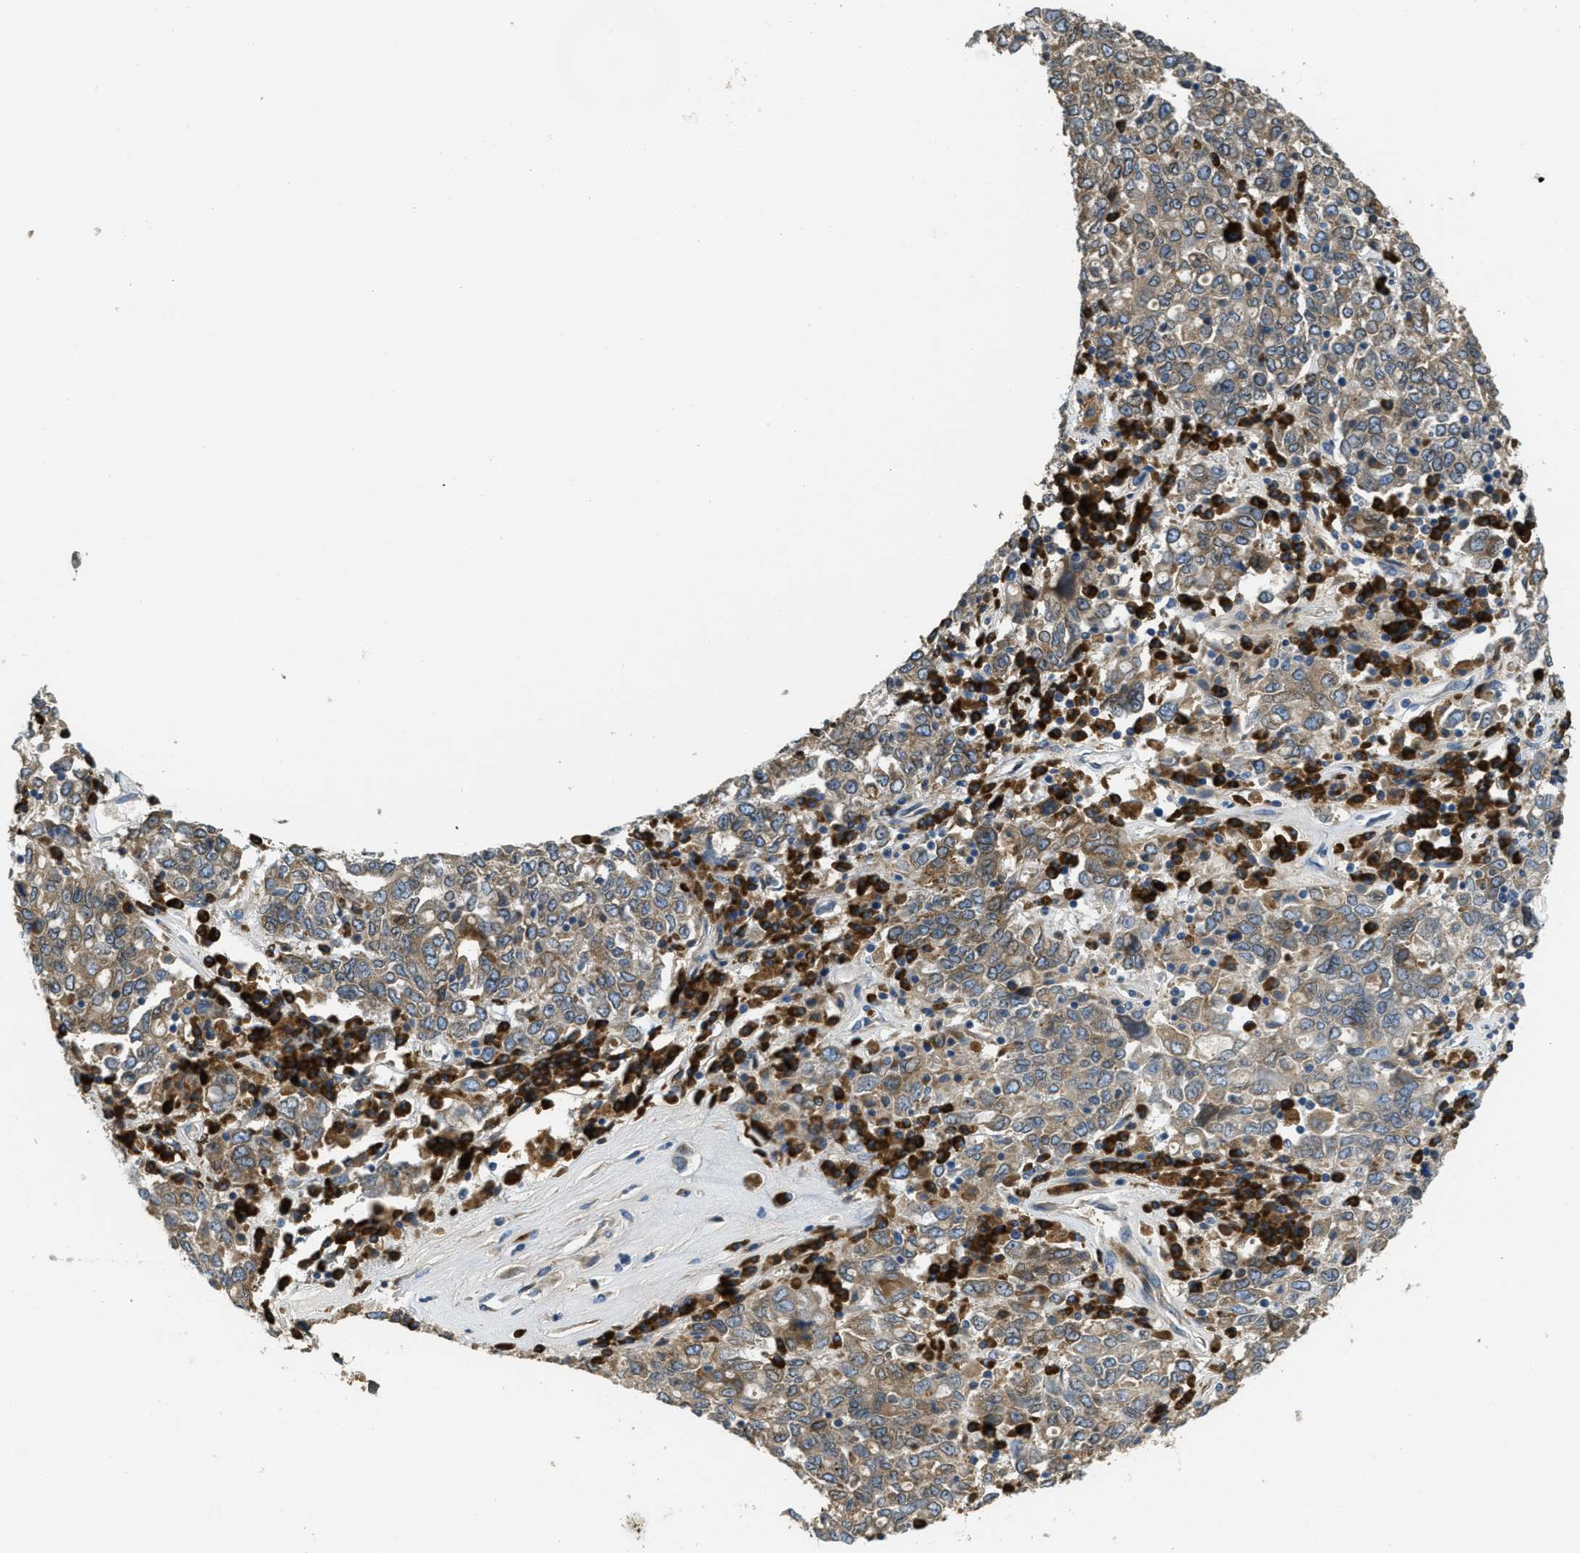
{"staining": {"intensity": "weak", "quantity": ">75%", "location": "cytoplasmic/membranous"}, "tissue": "ovarian cancer", "cell_type": "Tumor cells", "image_type": "cancer", "snomed": [{"axis": "morphology", "description": "Carcinoma, endometroid"}, {"axis": "topography", "description": "Ovary"}], "caption": "High-magnification brightfield microscopy of ovarian cancer (endometroid carcinoma) stained with DAB (3,3'-diaminobenzidine) (brown) and counterstained with hematoxylin (blue). tumor cells exhibit weak cytoplasmic/membranous staining is present in about>75% of cells. (DAB (3,3'-diaminobenzidine) = brown stain, brightfield microscopy at high magnification).", "gene": "SSR1", "patient": {"sex": "female", "age": 62}}